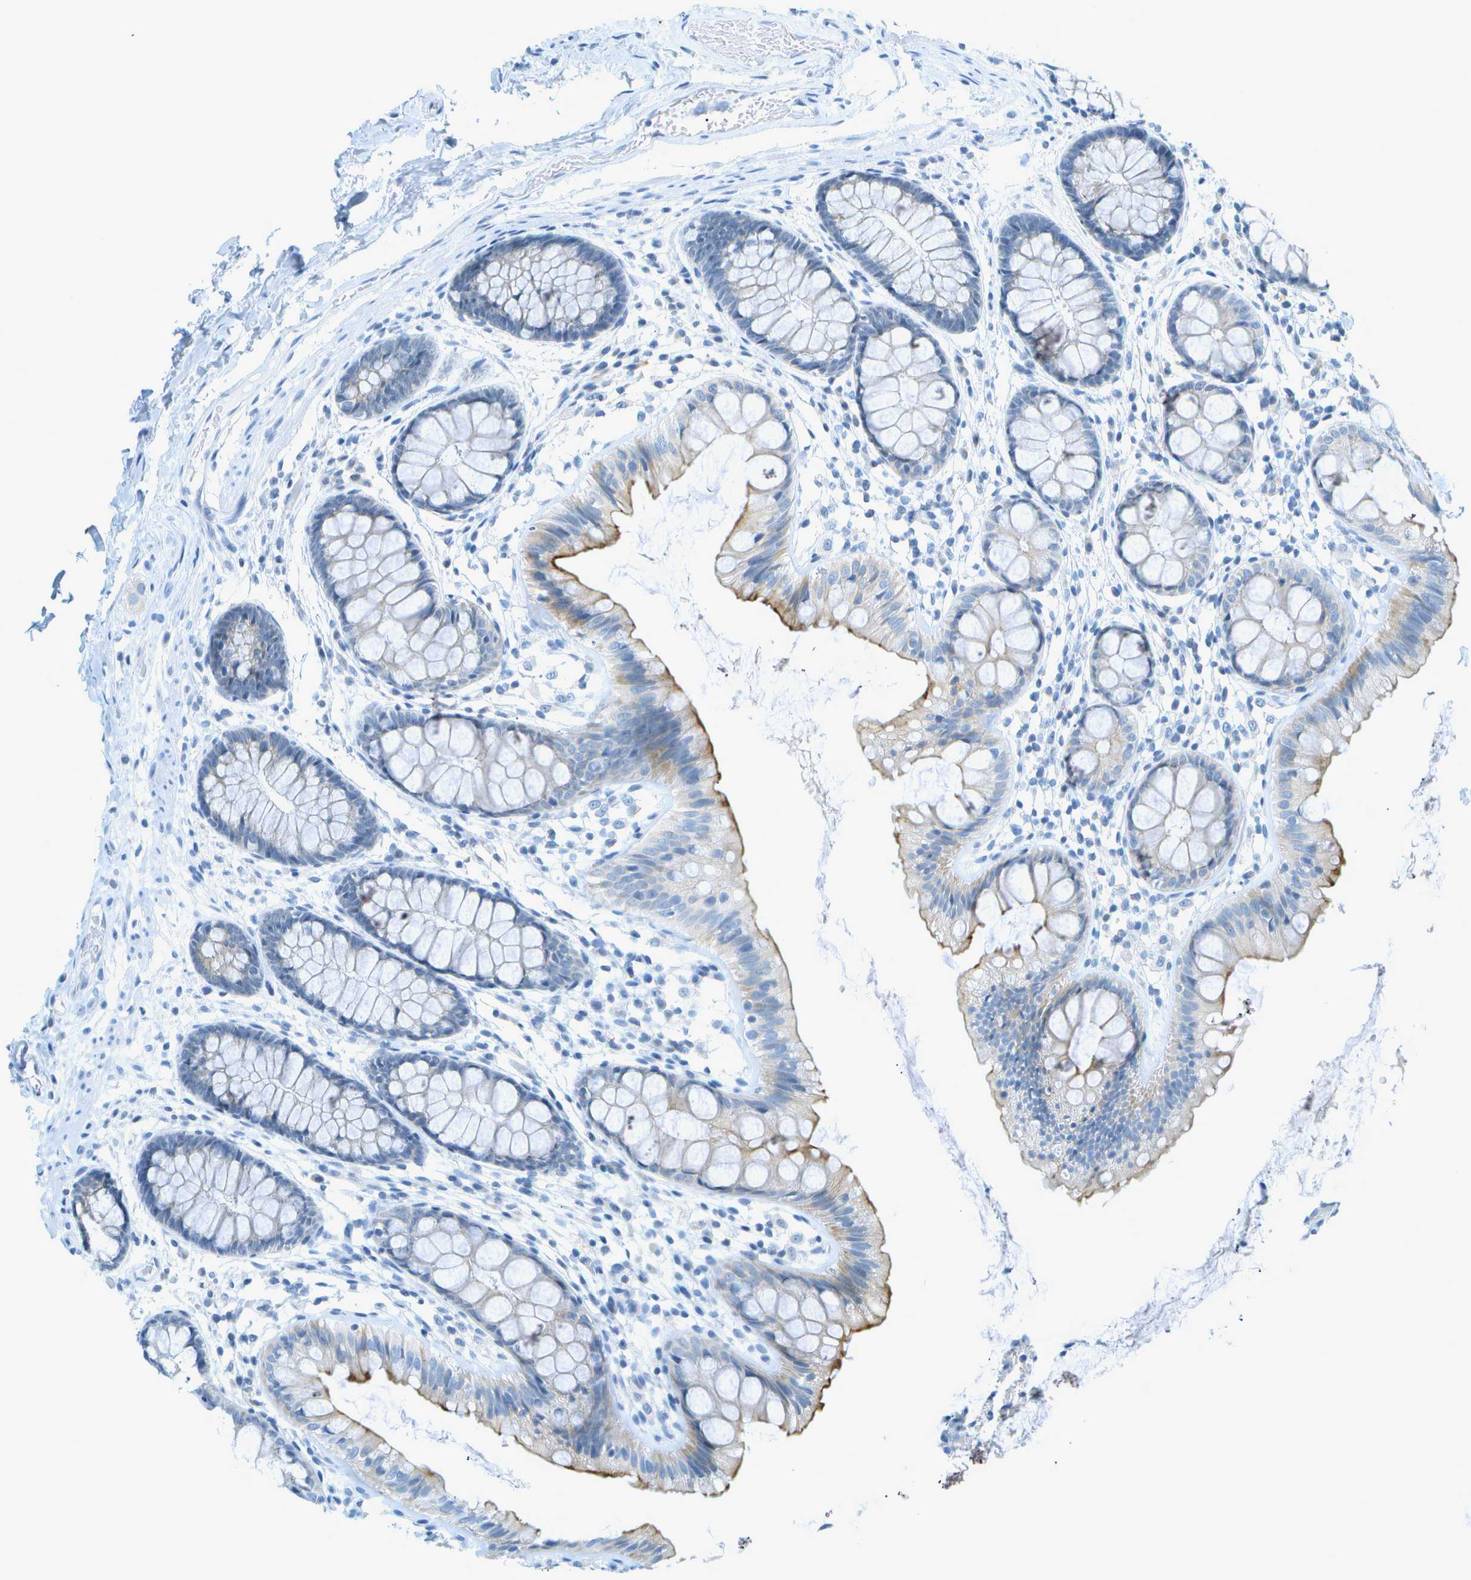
{"staining": {"intensity": "negative", "quantity": "none", "location": "none"}, "tissue": "colon", "cell_type": "Endothelial cells", "image_type": "normal", "snomed": [{"axis": "morphology", "description": "Normal tissue, NOS"}, {"axis": "topography", "description": "Colon"}], "caption": "IHC image of unremarkable colon: human colon stained with DAB (3,3'-diaminobenzidine) reveals no significant protein positivity in endothelial cells. The staining was performed using DAB to visualize the protein expression in brown, while the nuclei were stained in blue with hematoxylin (Magnification: 20x).", "gene": "SMYD5", "patient": {"sex": "female", "age": 56}}